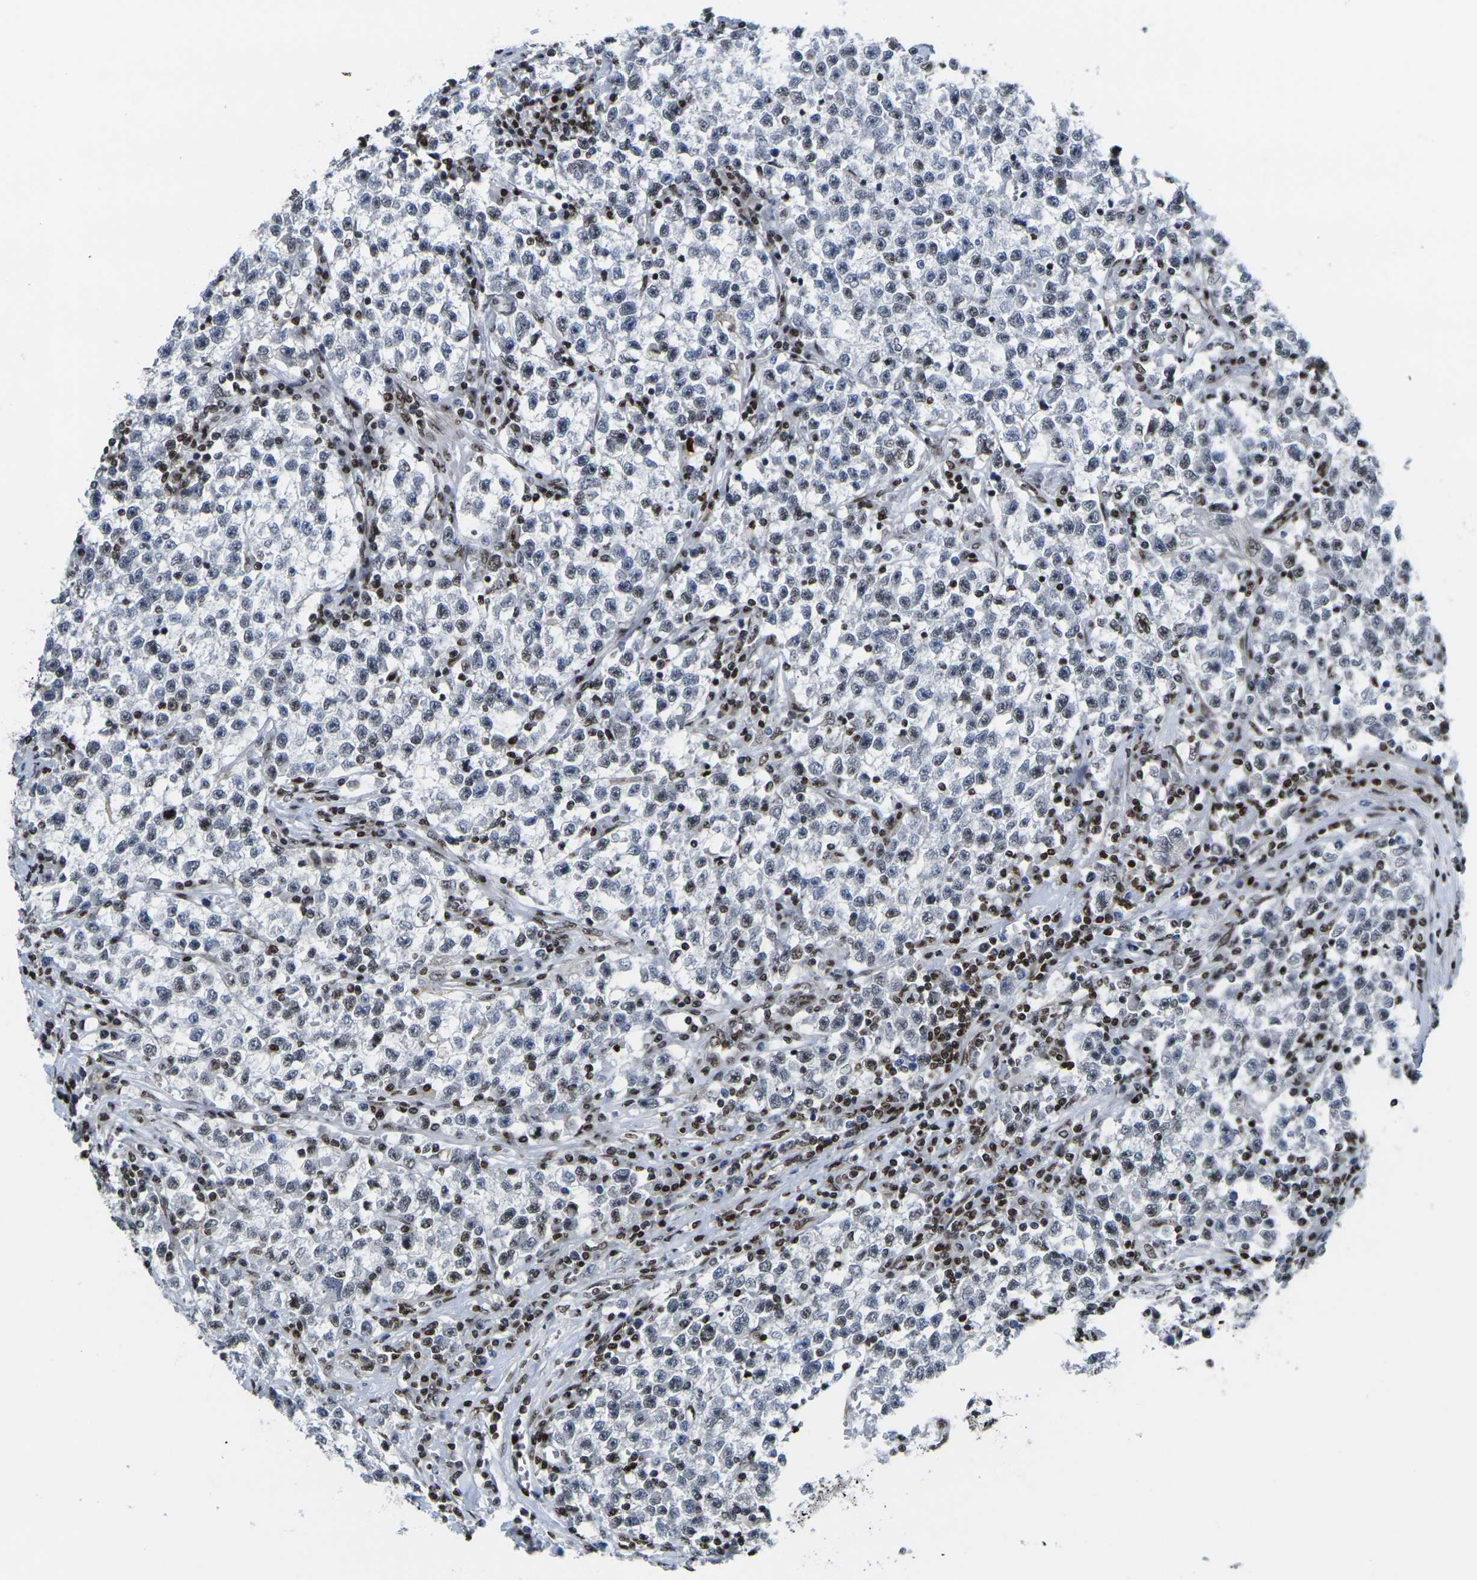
{"staining": {"intensity": "moderate", "quantity": "<25%", "location": "nuclear"}, "tissue": "testis cancer", "cell_type": "Tumor cells", "image_type": "cancer", "snomed": [{"axis": "morphology", "description": "Seminoma, NOS"}, {"axis": "topography", "description": "Testis"}], "caption": "Testis cancer (seminoma) stained with immunohistochemistry shows moderate nuclear staining in approximately <25% of tumor cells. (brown staining indicates protein expression, while blue staining denotes nuclei).", "gene": "H1-10", "patient": {"sex": "male", "age": 22}}